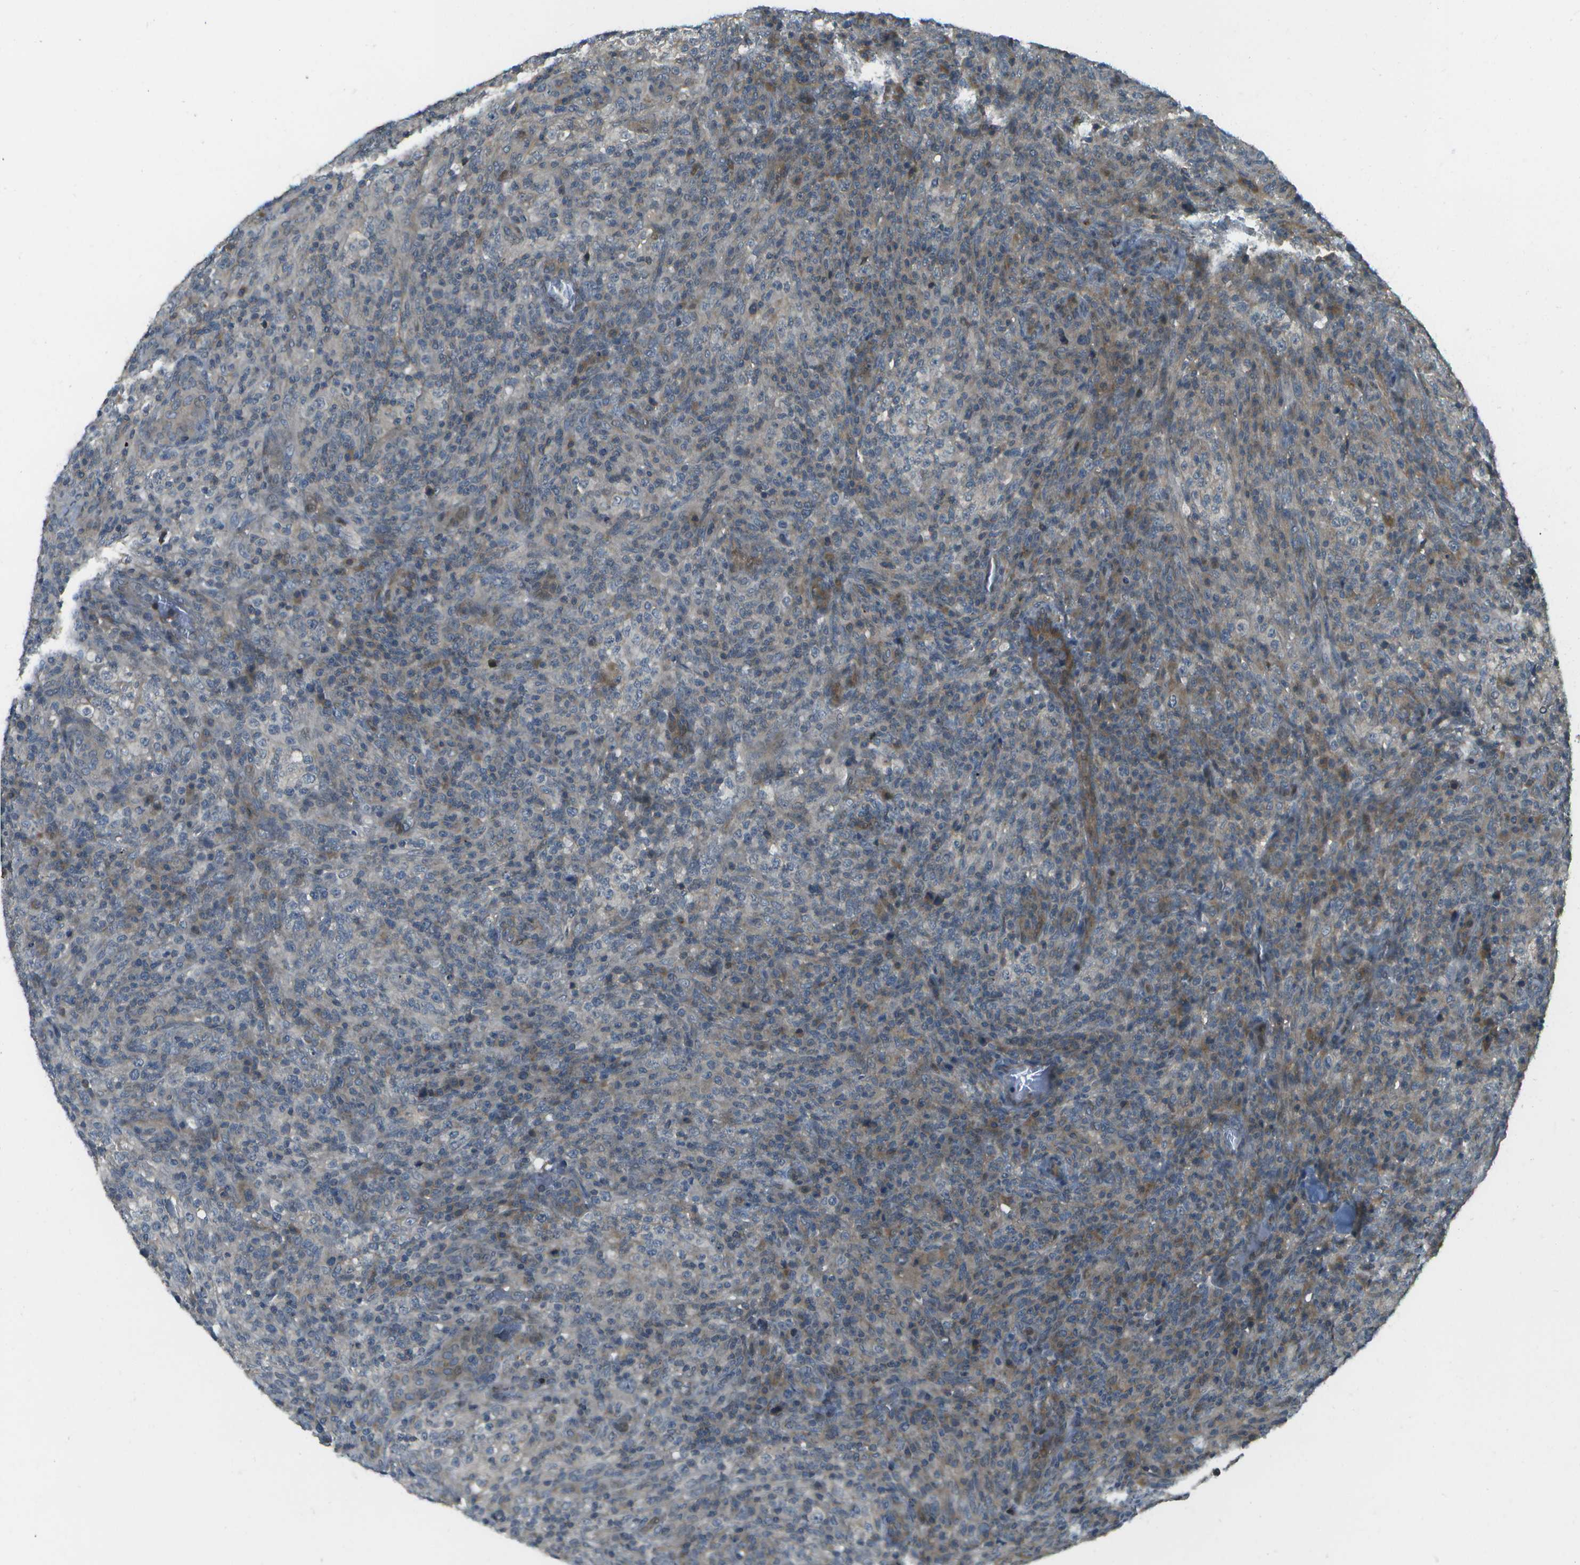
{"staining": {"intensity": "weak", "quantity": "<25%", "location": "cytoplasmic/membranous"}, "tissue": "lymphoma", "cell_type": "Tumor cells", "image_type": "cancer", "snomed": [{"axis": "morphology", "description": "Malignant lymphoma, non-Hodgkin's type, High grade"}, {"axis": "topography", "description": "Lymph node"}], "caption": "Lymphoma was stained to show a protein in brown. There is no significant staining in tumor cells. (DAB (3,3'-diaminobenzidine) immunohistochemistry (IHC) with hematoxylin counter stain).", "gene": "WNK2", "patient": {"sex": "female", "age": 76}}